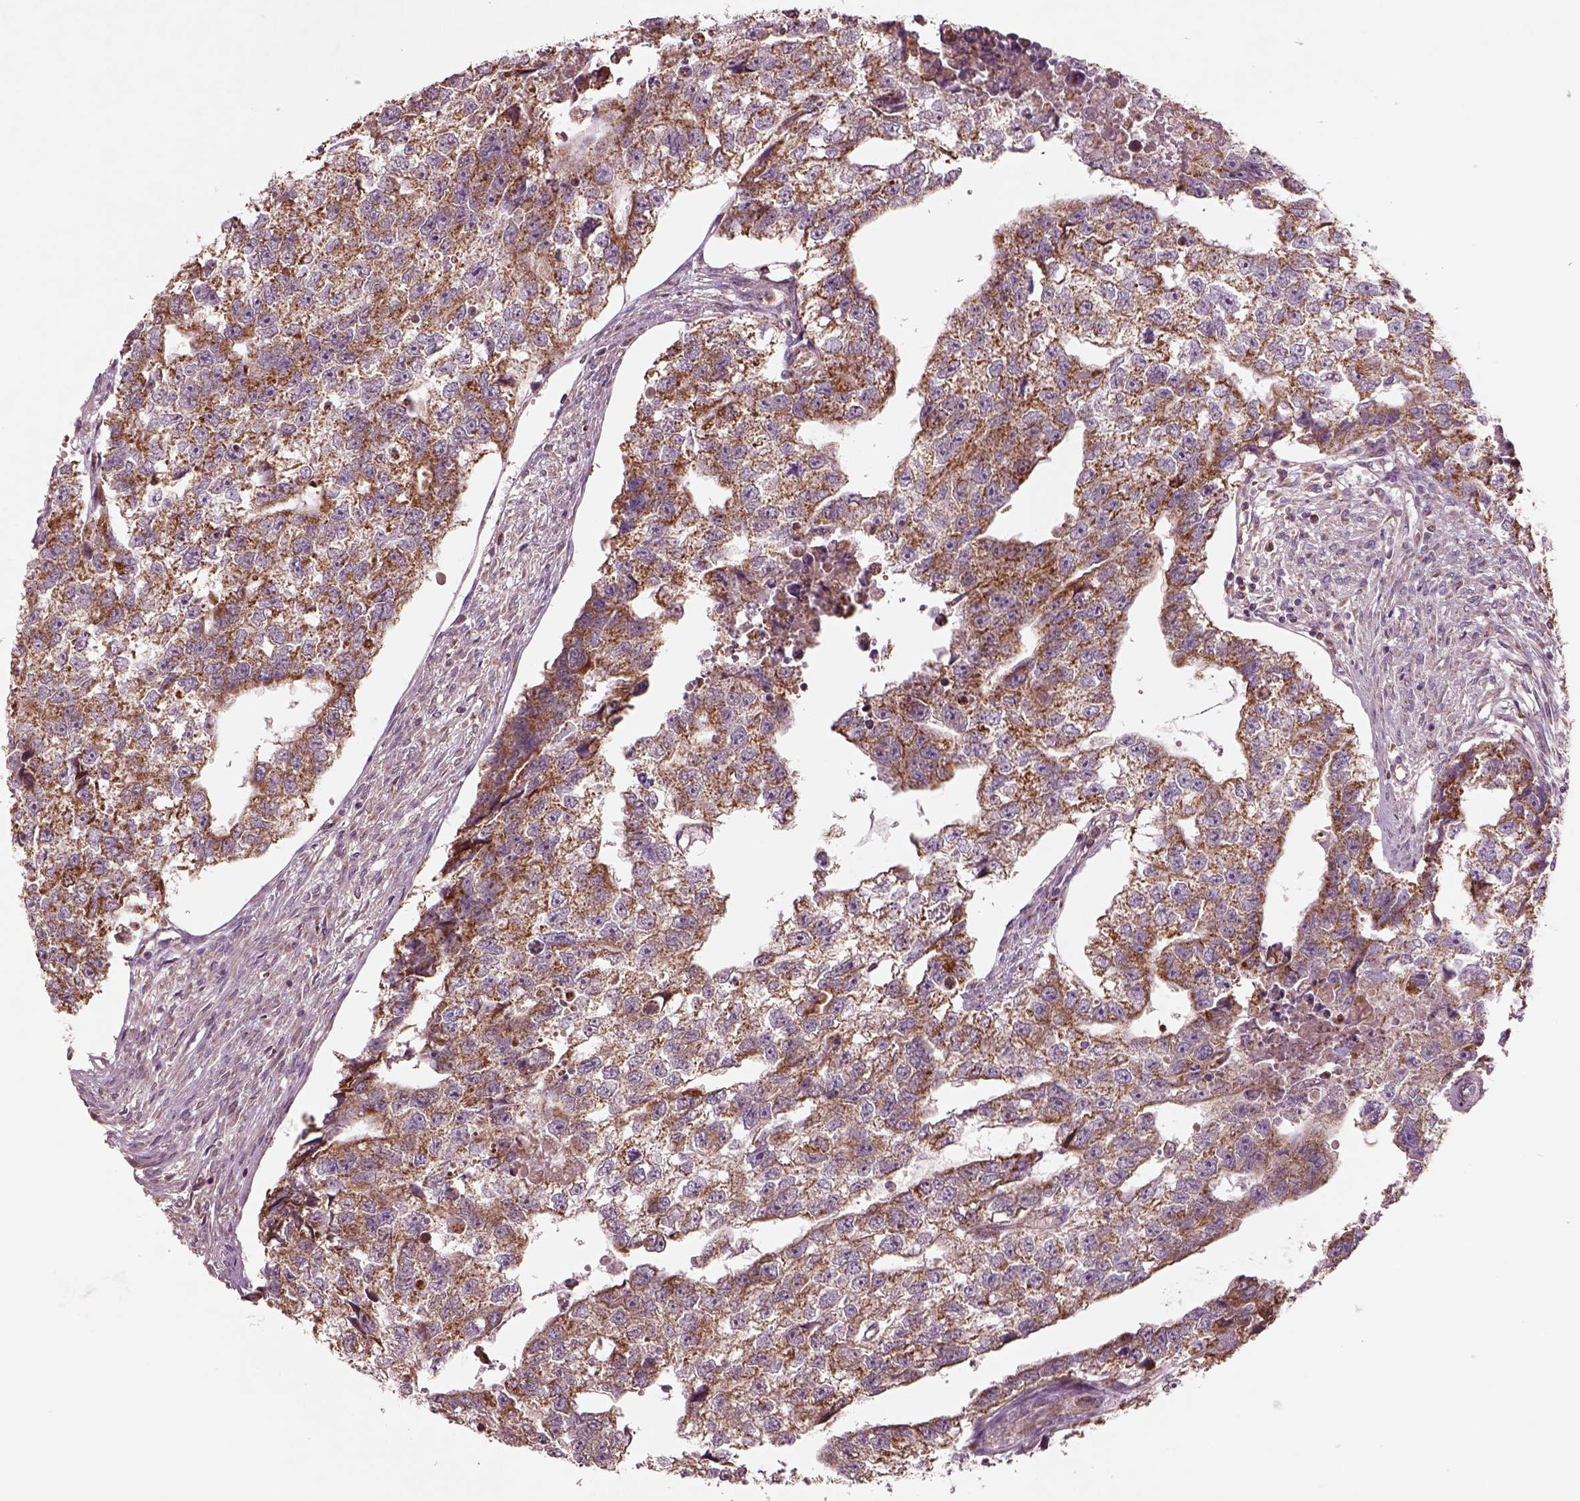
{"staining": {"intensity": "moderate", "quantity": ">75%", "location": "cytoplasmic/membranous"}, "tissue": "testis cancer", "cell_type": "Tumor cells", "image_type": "cancer", "snomed": [{"axis": "morphology", "description": "Carcinoma, Embryonal, NOS"}, {"axis": "morphology", "description": "Teratoma, malignant, NOS"}, {"axis": "topography", "description": "Testis"}], "caption": "High-power microscopy captured an IHC photomicrograph of teratoma (malignant) (testis), revealing moderate cytoplasmic/membranous positivity in approximately >75% of tumor cells.", "gene": "SLC25A5", "patient": {"sex": "male", "age": 44}}